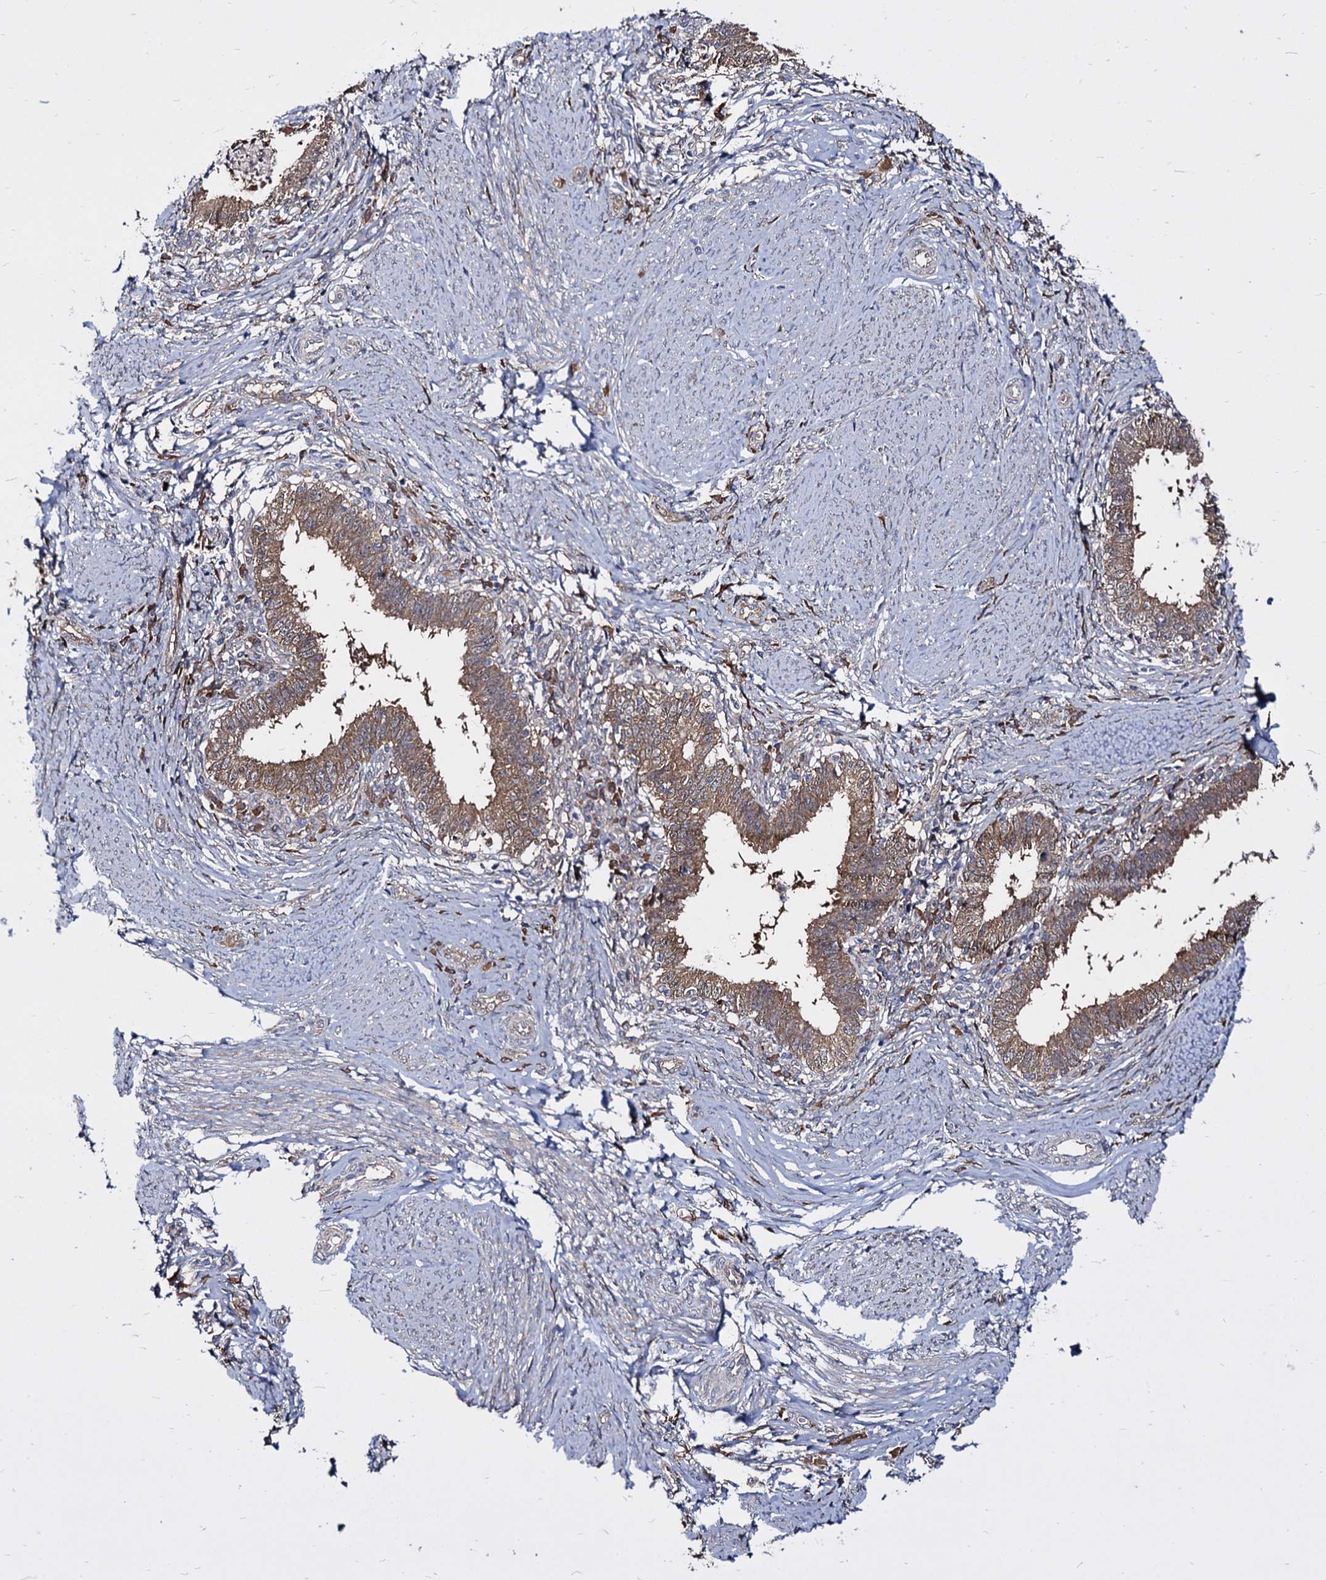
{"staining": {"intensity": "moderate", "quantity": ">75%", "location": "cytoplasmic/membranous"}, "tissue": "cervical cancer", "cell_type": "Tumor cells", "image_type": "cancer", "snomed": [{"axis": "morphology", "description": "Adenocarcinoma, NOS"}, {"axis": "topography", "description": "Cervix"}], "caption": "A brown stain labels moderate cytoplasmic/membranous staining of a protein in human cervical cancer tumor cells.", "gene": "NME1", "patient": {"sex": "female", "age": 36}}